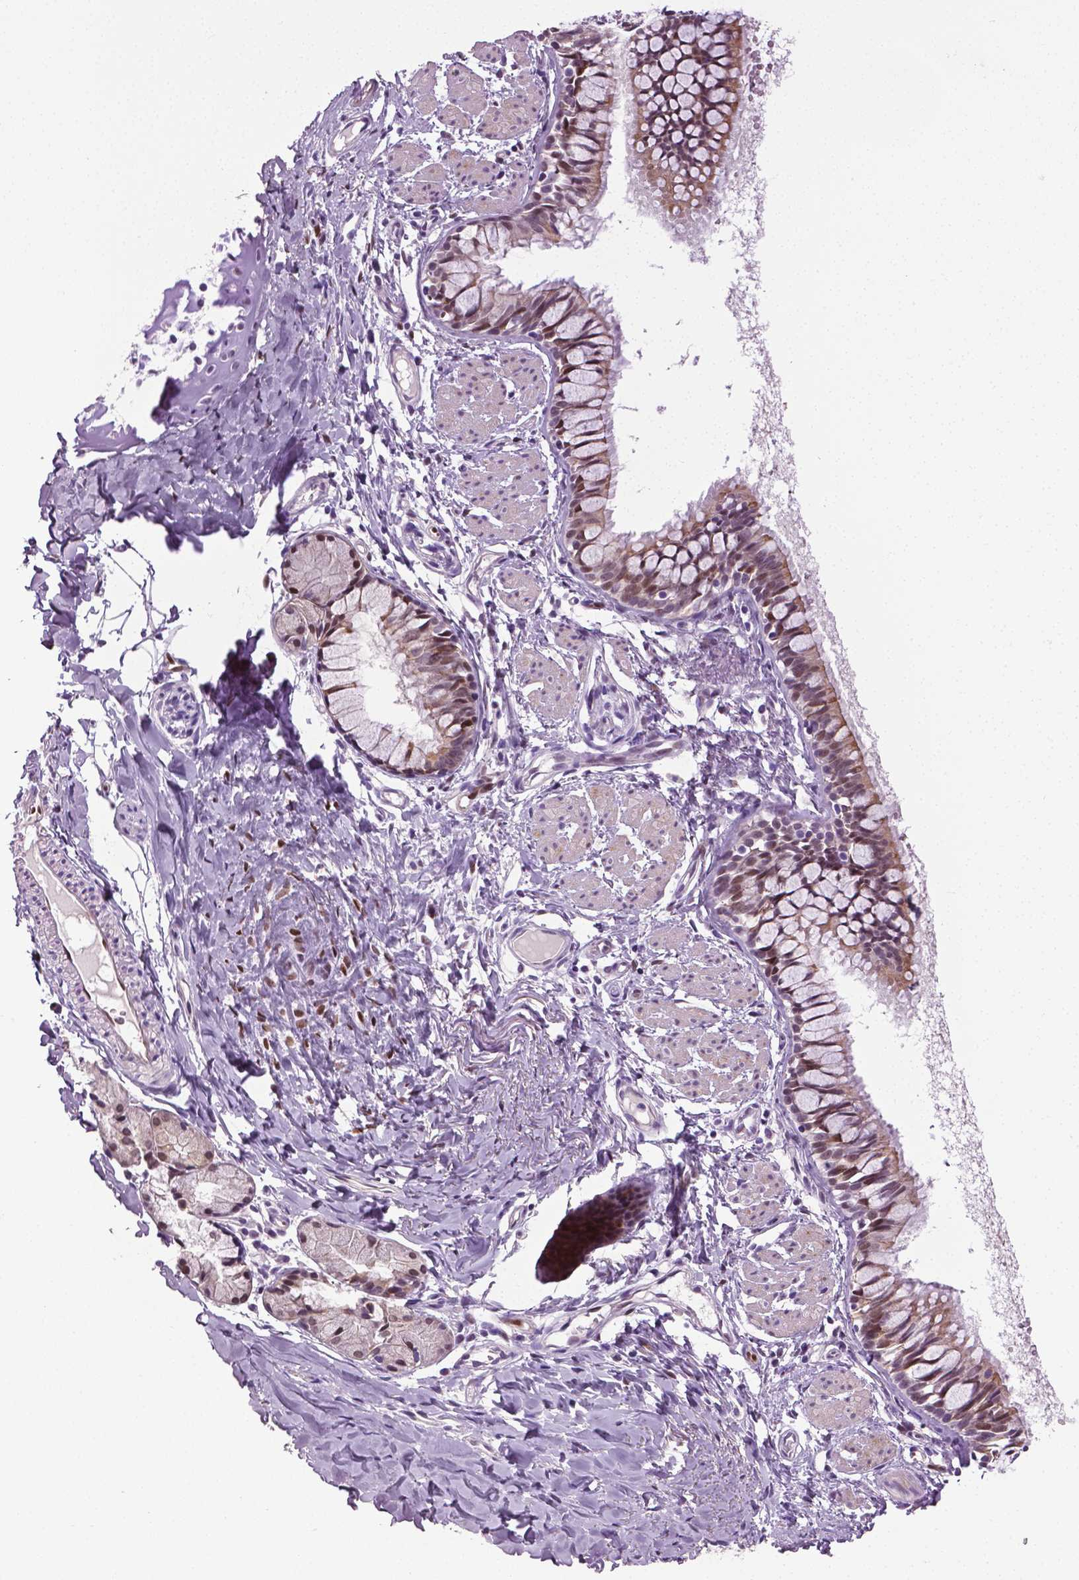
{"staining": {"intensity": "moderate", "quantity": "25%-75%", "location": "cytoplasmic/membranous,nuclear"}, "tissue": "bronchus", "cell_type": "Respiratory epithelial cells", "image_type": "normal", "snomed": [{"axis": "morphology", "description": "Normal tissue, NOS"}, {"axis": "topography", "description": "Bronchus"}], "caption": "Protein staining of normal bronchus shows moderate cytoplasmic/membranous,nuclear staining in approximately 25%-75% of respiratory epithelial cells.", "gene": "PTGER3", "patient": {"sex": "male", "age": 1}}